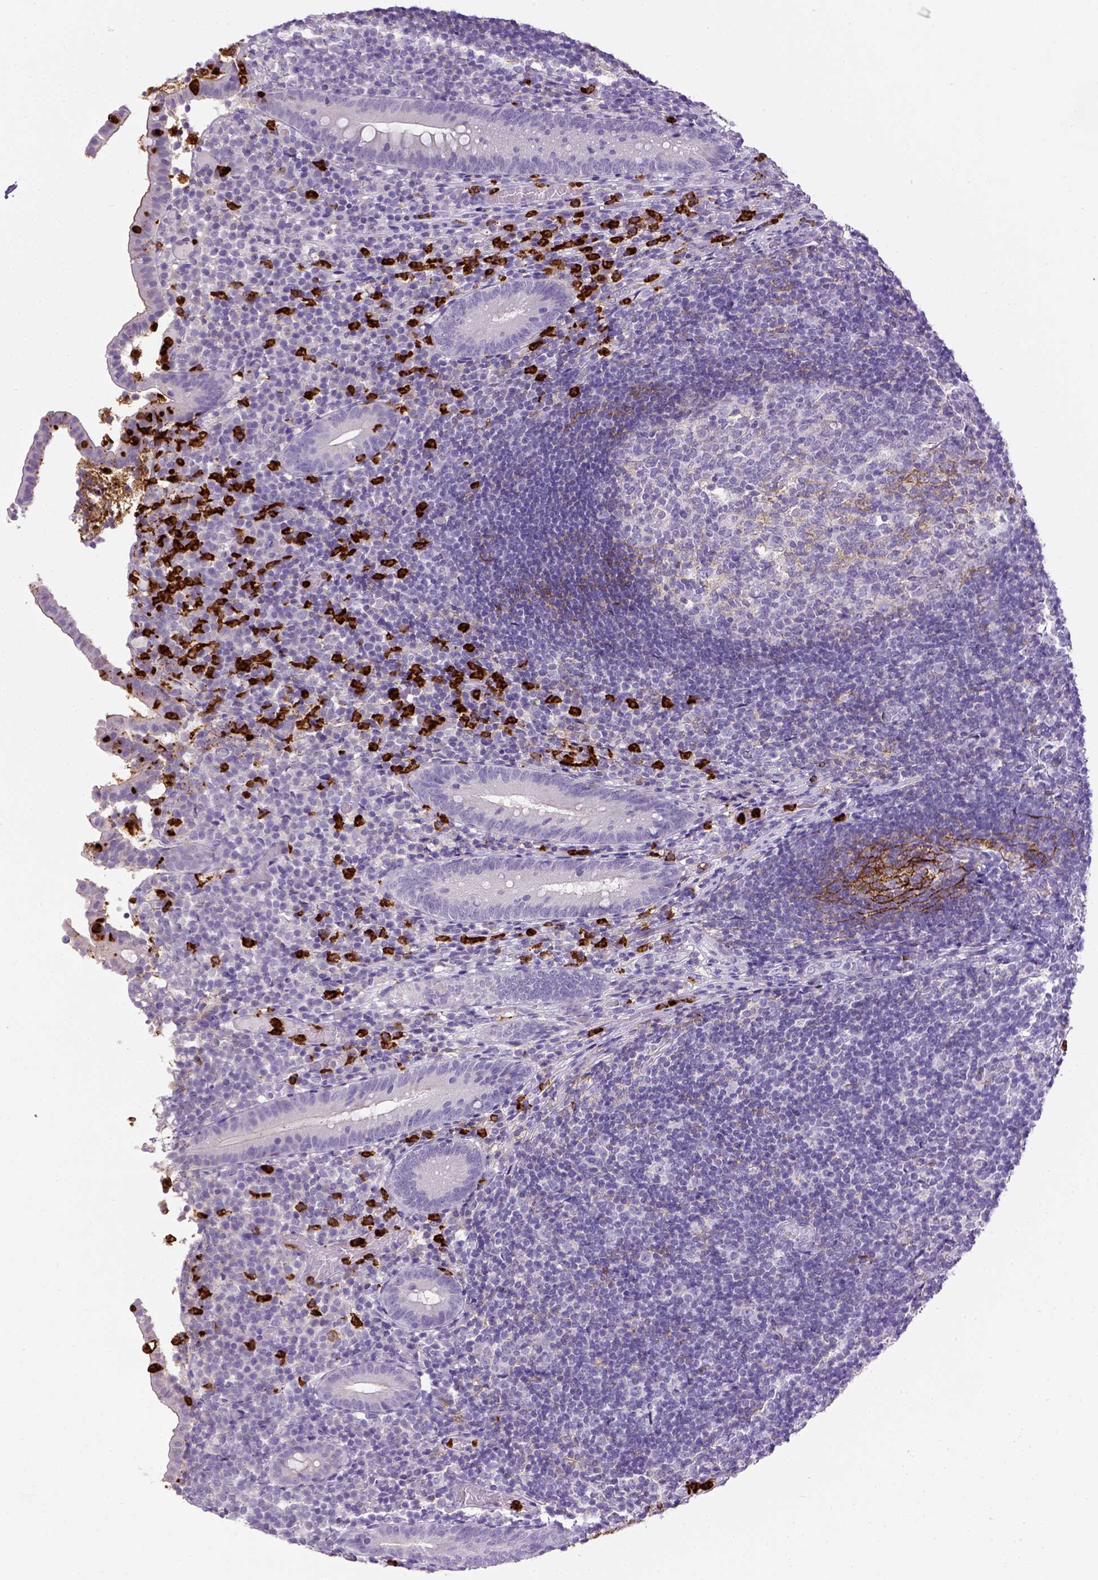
{"staining": {"intensity": "negative", "quantity": "none", "location": "none"}, "tissue": "appendix", "cell_type": "Glandular cells", "image_type": "normal", "snomed": [{"axis": "morphology", "description": "Normal tissue, NOS"}, {"axis": "topography", "description": "Appendix"}], "caption": "Image shows no significant protein staining in glandular cells of benign appendix.", "gene": "ITGAM", "patient": {"sex": "female", "age": 32}}